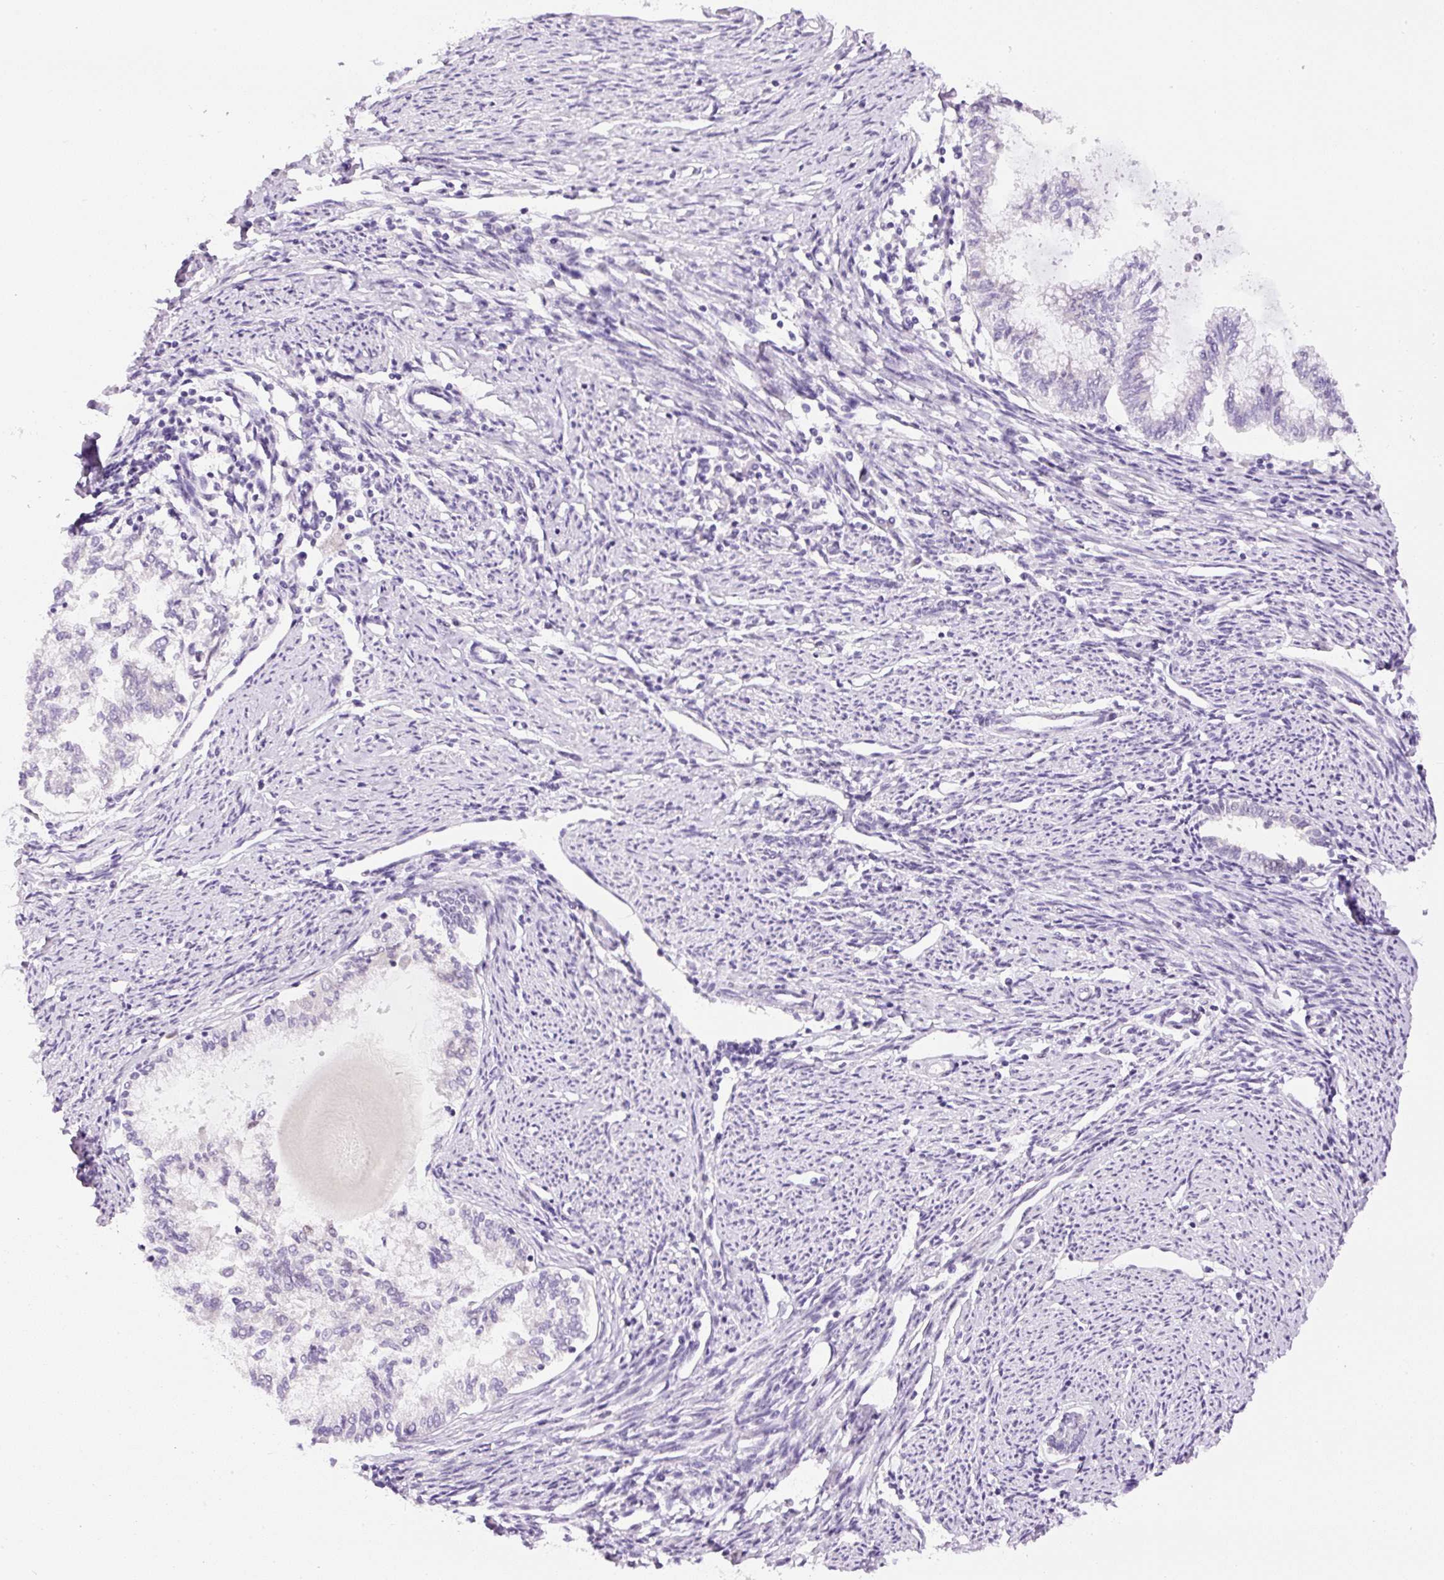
{"staining": {"intensity": "negative", "quantity": "none", "location": "none"}, "tissue": "endometrial cancer", "cell_type": "Tumor cells", "image_type": "cancer", "snomed": [{"axis": "morphology", "description": "Adenocarcinoma, NOS"}, {"axis": "topography", "description": "Endometrium"}], "caption": "High magnification brightfield microscopy of endometrial cancer stained with DAB (3,3'-diaminobenzidine) (brown) and counterstained with hematoxylin (blue): tumor cells show no significant expression. (Stains: DAB IHC with hematoxylin counter stain, Microscopy: brightfield microscopy at high magnification).", "gene": "RHBDD2", "patient": {"sex": "female", "age": 79}}